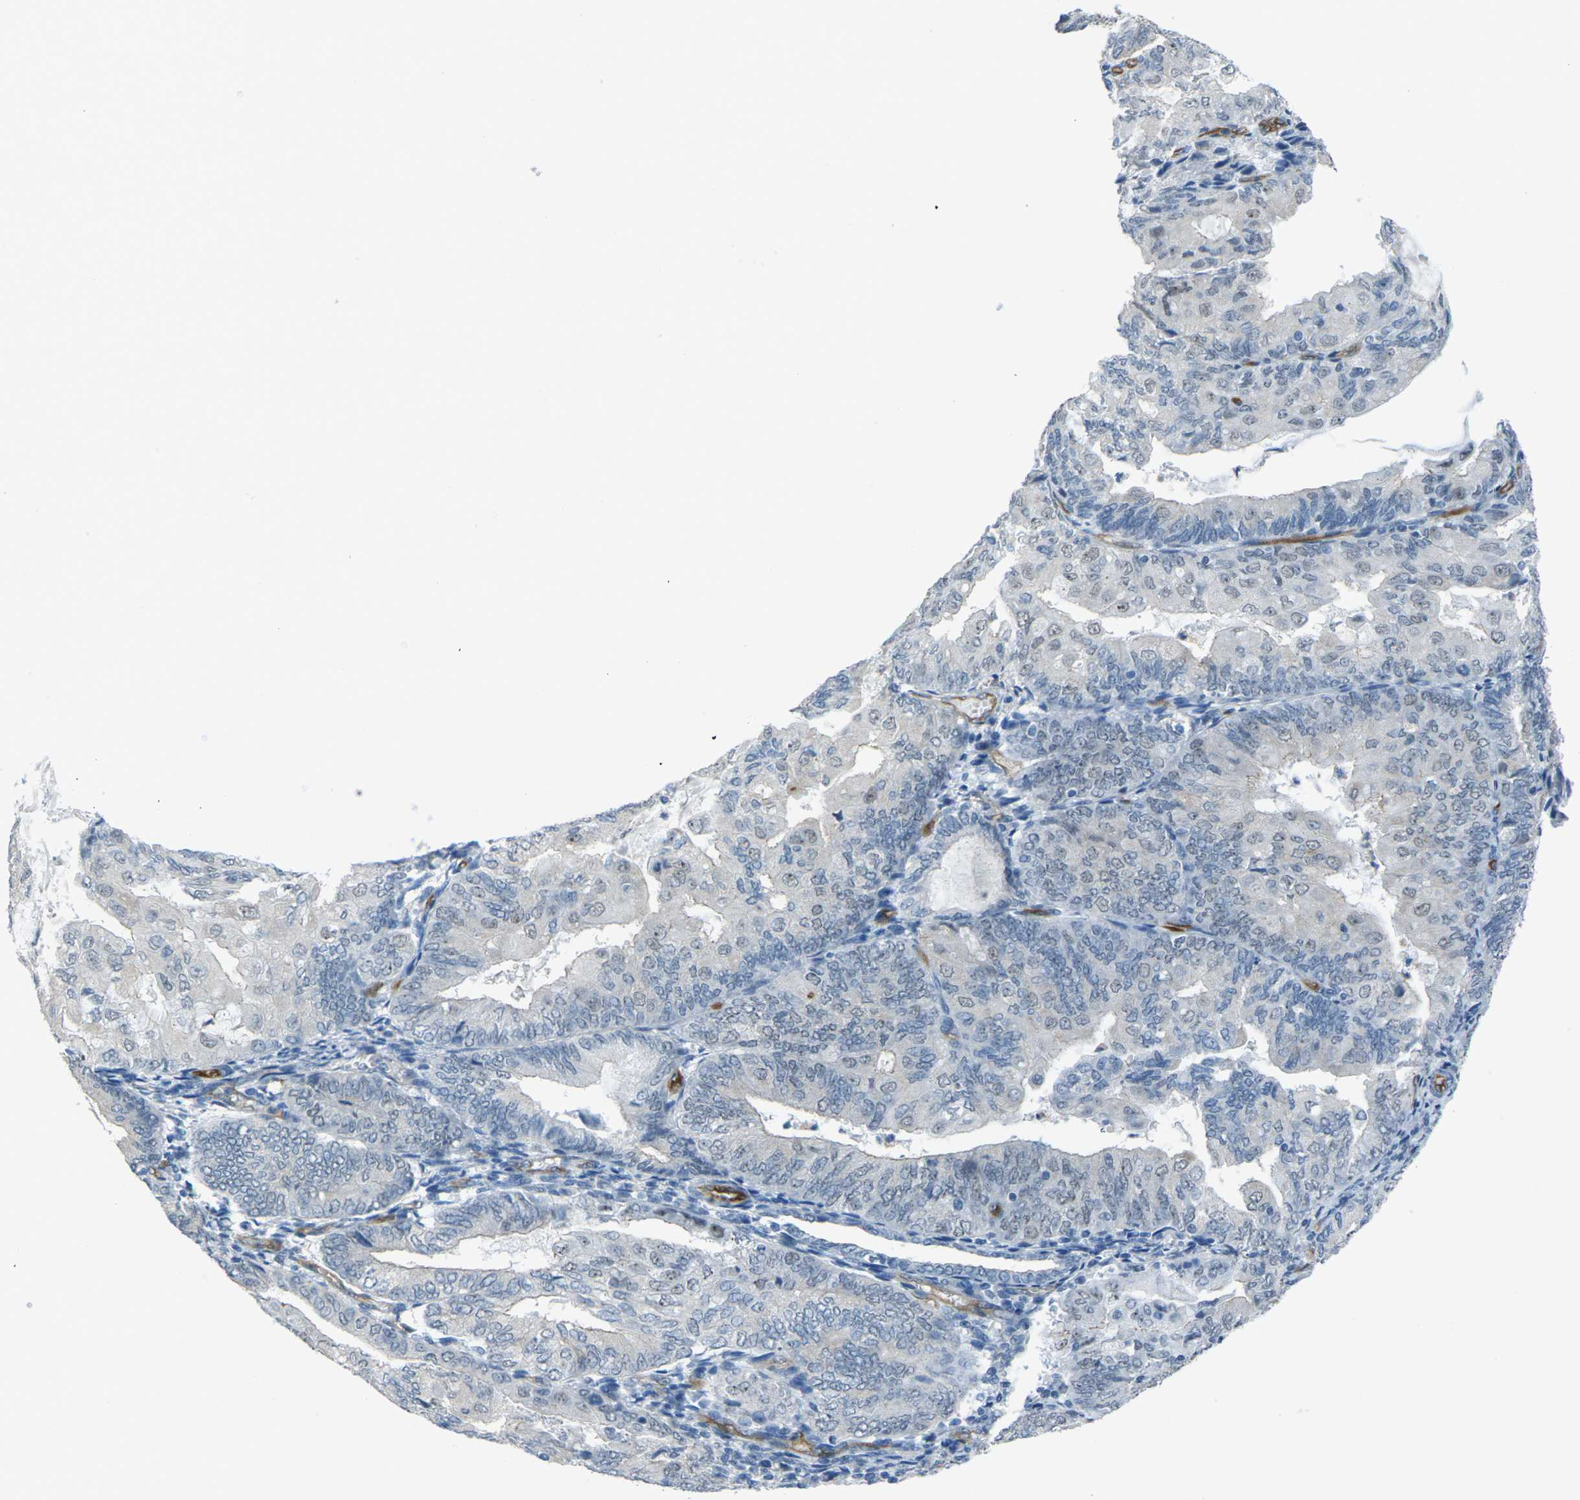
{"staining": {"intensity": "weak", "quantity": "<25%", "location": "nuclear"}, "tissue": "endometrial cancer", "cell_type": "Tumor cells", "image_type": "cancer", "snomed": [{"axis": "morphology", "description": "Adenocarcinoma, NOS"}, {"axis": "topography", "description": "Endometrium"}], "caption": "This is a histopathology image of immunohistochemistry (IHC) staining of endometrial cancer (adenocarcinoma), which shows no positivity in tumor cells.", "gene": "HSPA12B", "patient": {"sex": "female", "age": 81}}